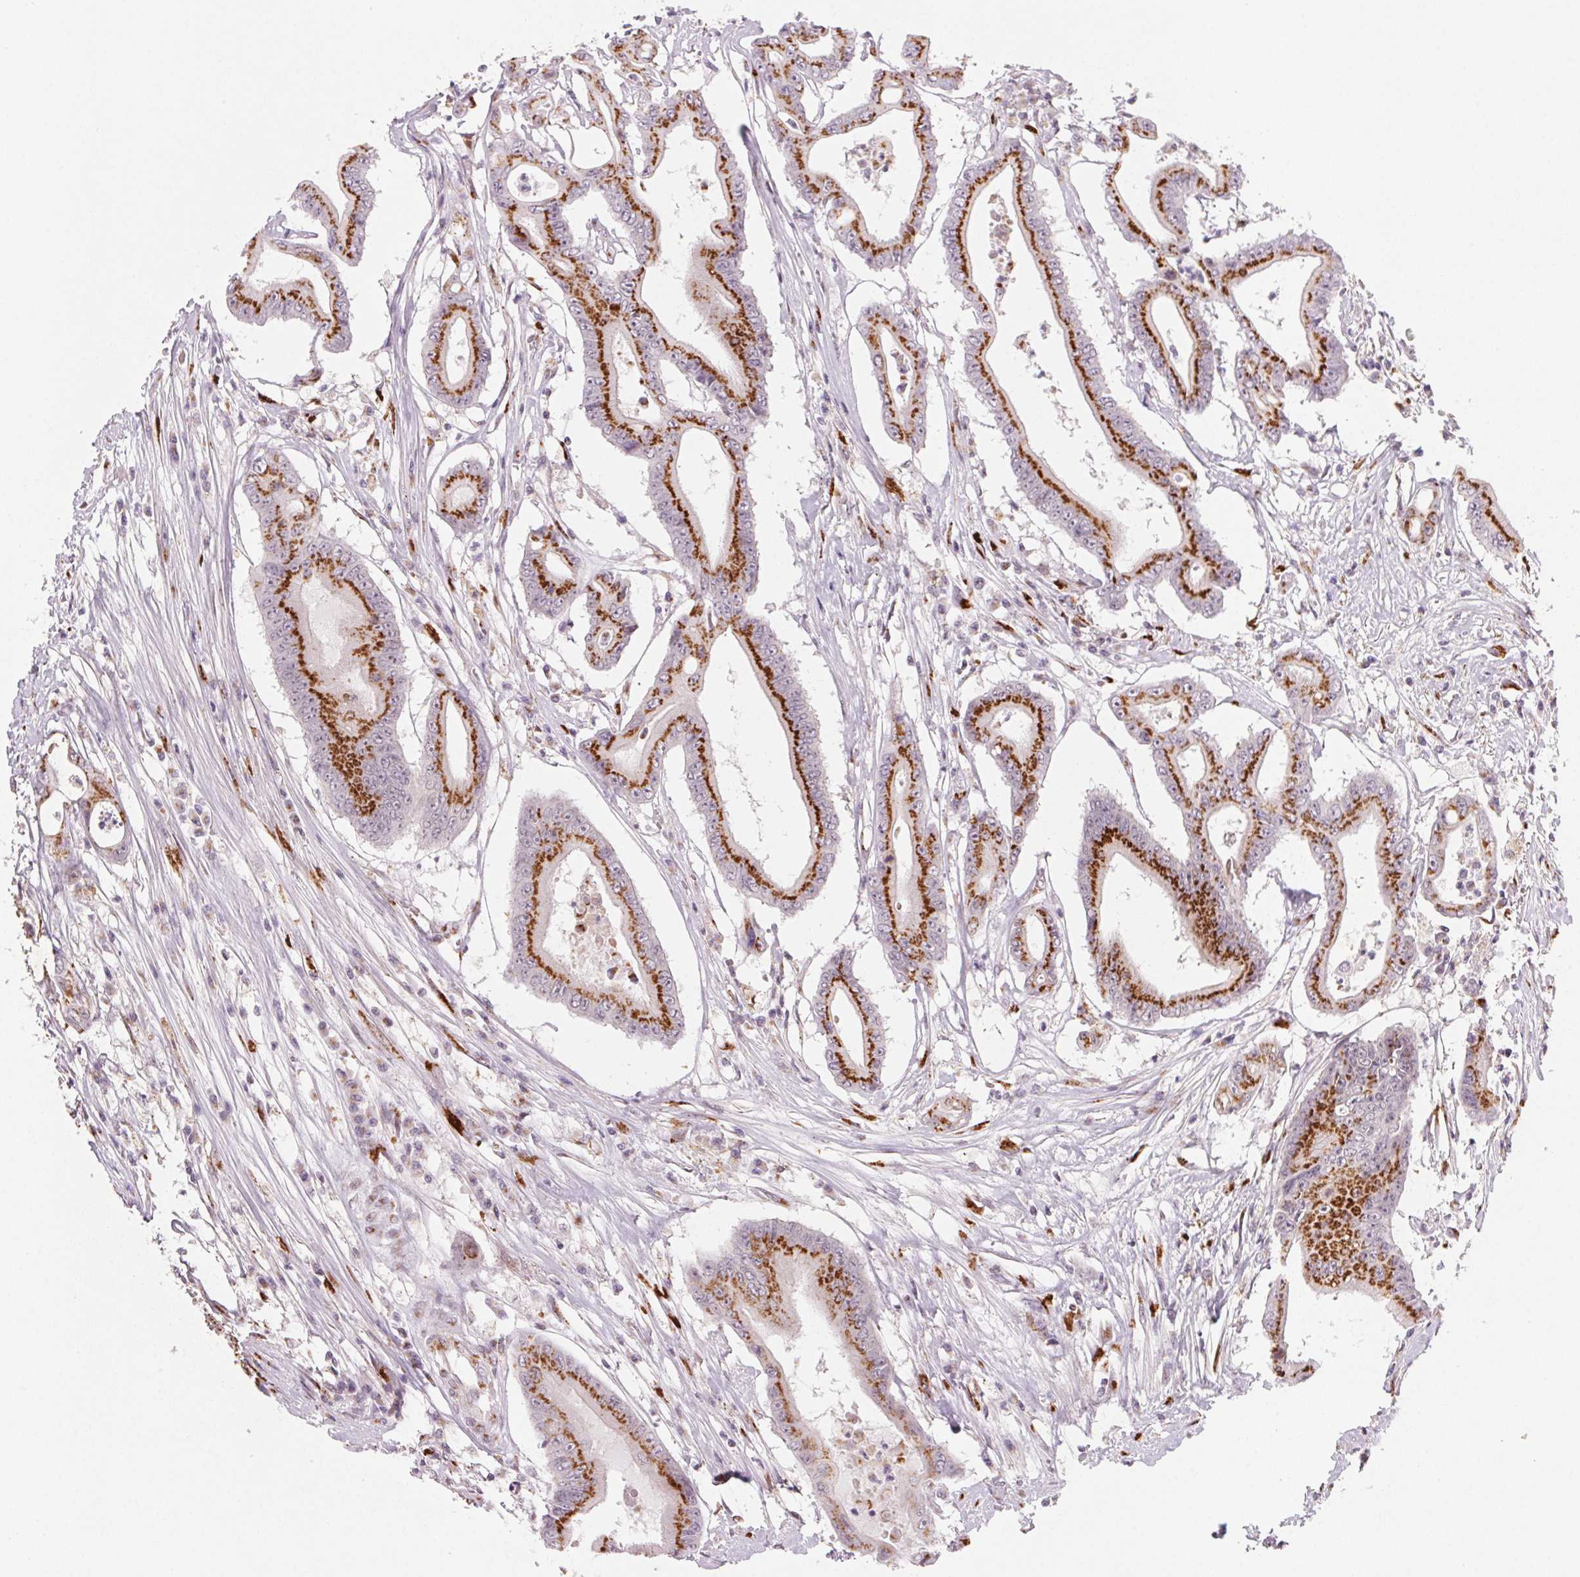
{"staining": {"intensity": "strong", "quantity": ">75%", "location": "cytoplasmic/membranous"}, "tissue": "colorectal cancer", "cell_type": "Tumor cells", "image_type": "cancer", "snomed": [{"axis": "morphology", "description": "Adenocarcinoma, NOS"}, {"axis": "topography", "description": "Rectum"}], "caption": "Immunohistochemical staining of human colorectal cancer exhibits high levels of strong cytoplasmic/membranous expression in about >75% of tumor cells.", "gene": "RAB22A", "patient": {"sex": "male", "age": 54}}